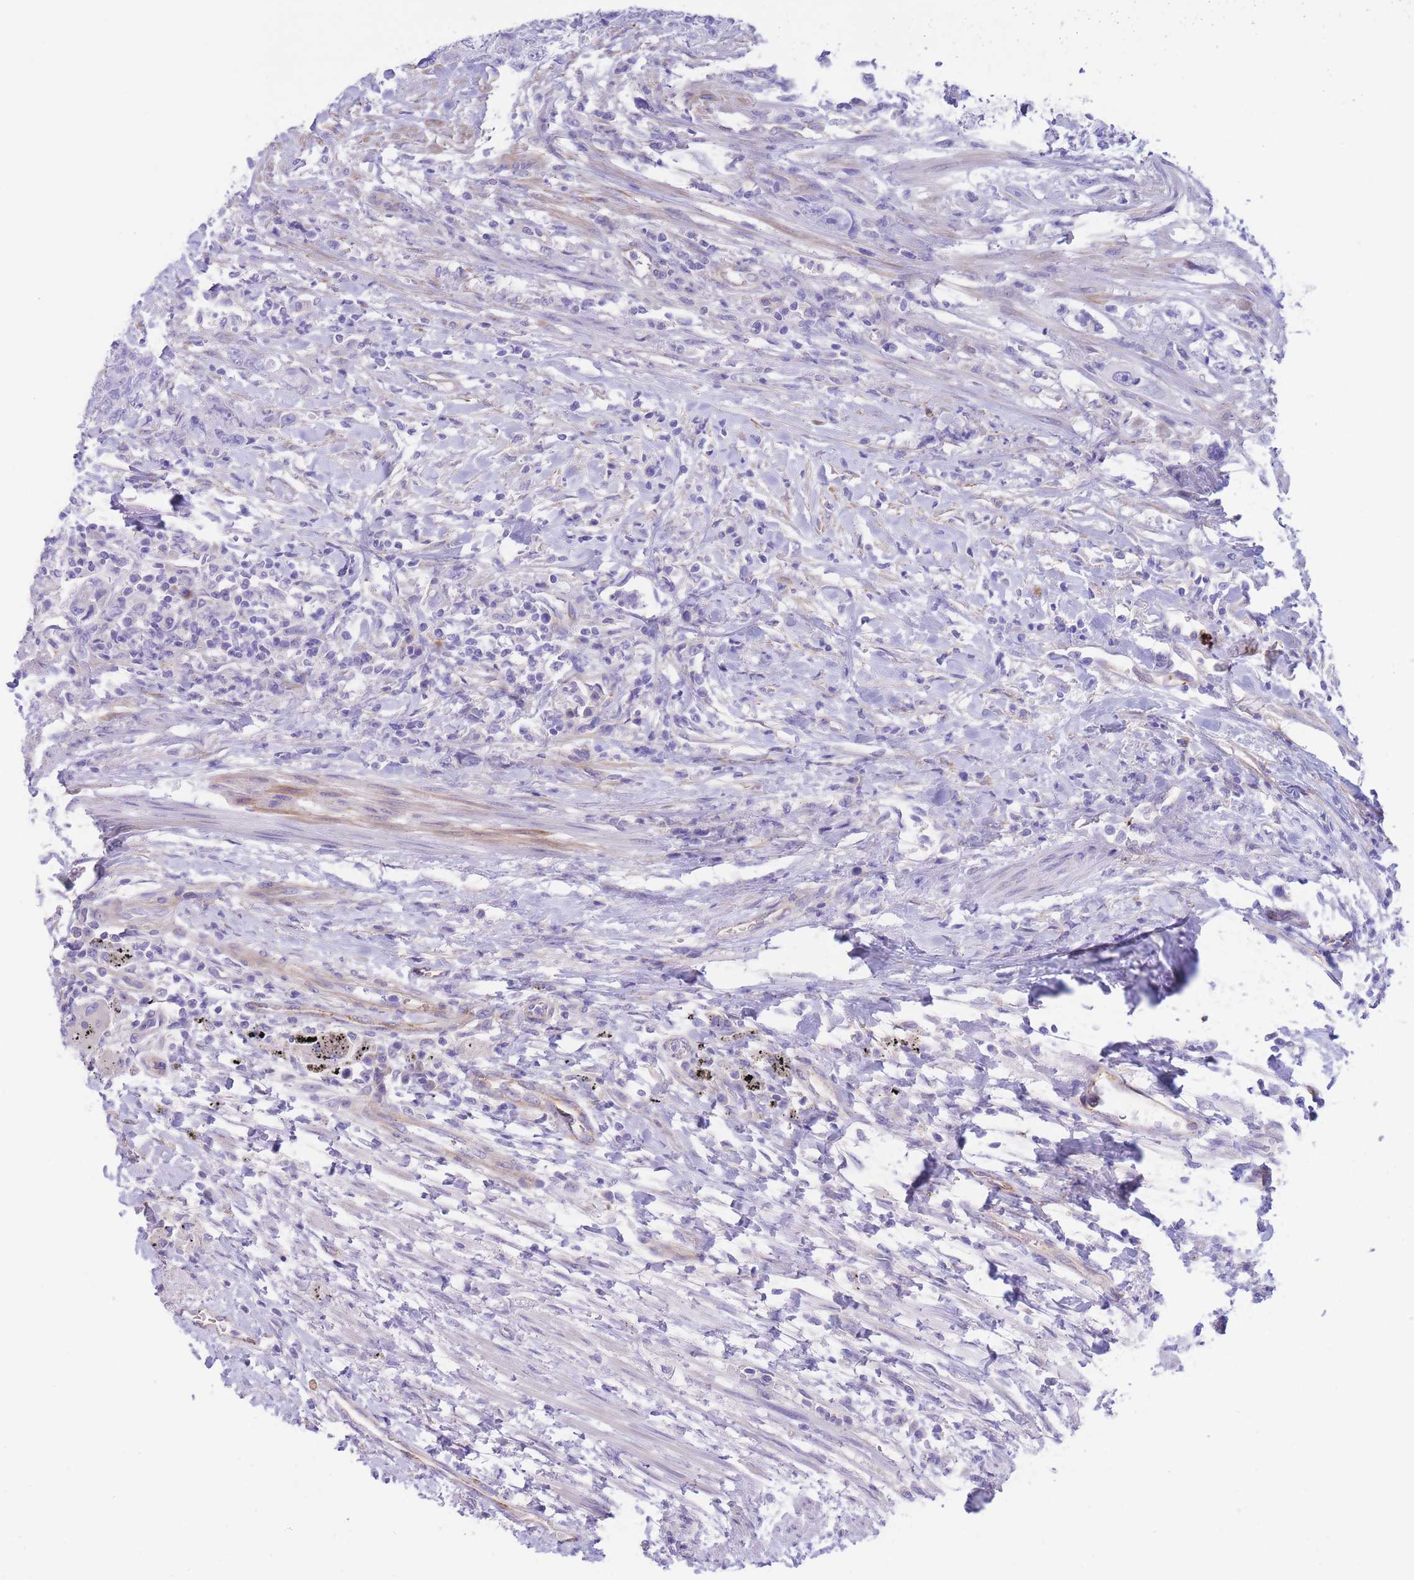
{"staining": {"intensity": "negative", "quantity": "none", "location": "none"}, "tissue": "urothelial cancer", "cell_type": "Tumor cells", "image_type": "cancer", "snomed": [{"axis": "morphology", "description": "Urothelial carcinoma, High grade"}, {"axis": "topography", "description": "Urinary bladder"}], "caption": "Immunohistochemistry photomicrograph of neoplastic tissue: human high-grade urothelial carcinoma stained with DAB reveals no significant protein staining in tumor cells.", "gene": "DET1", "patient": {"sex": "female", "age": 78}}